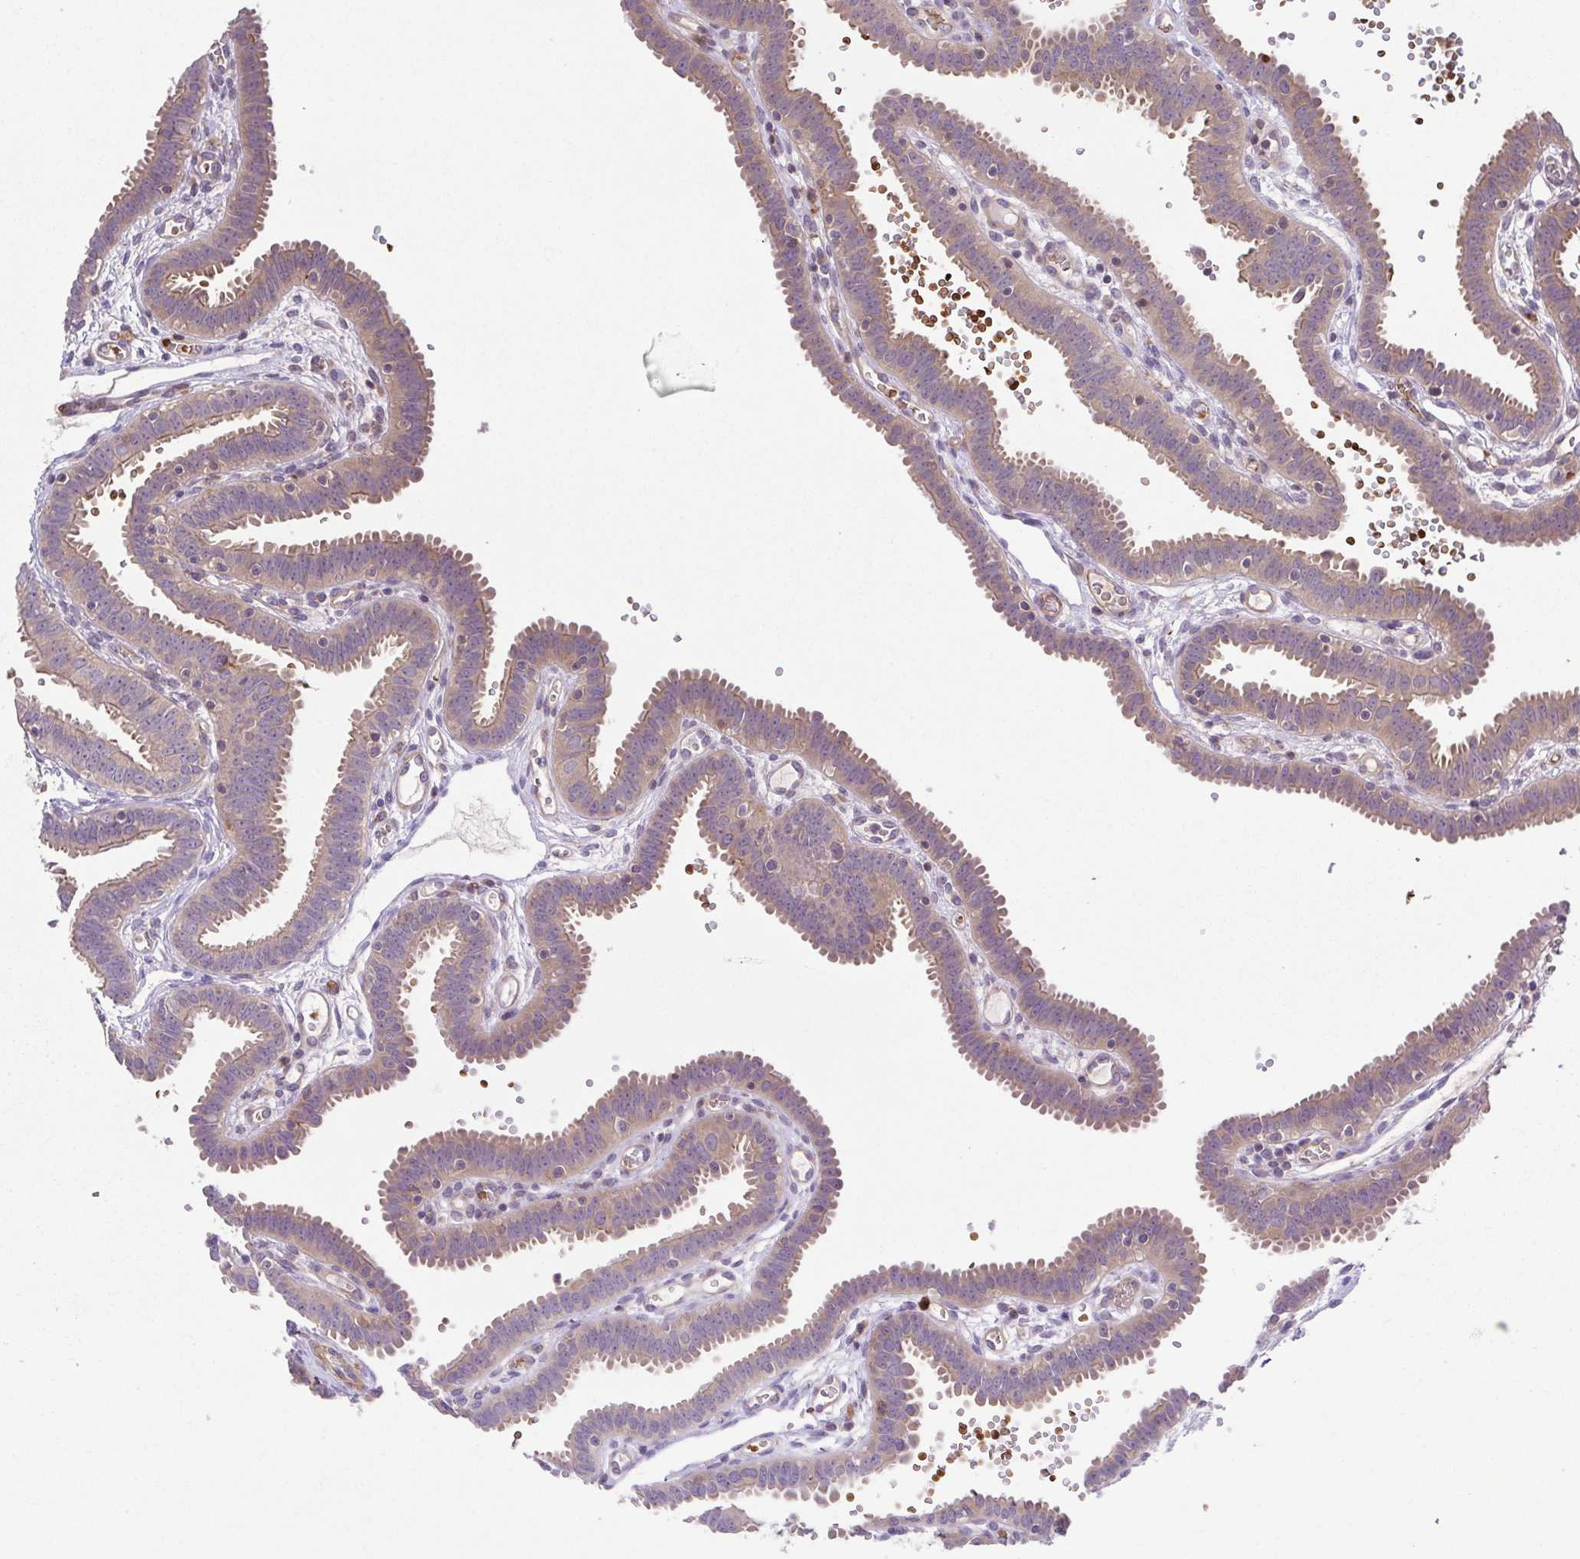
{"staining": {"intensity": "weak", "quantity": ">75%", "location": "cytoplasmic/membranous"}, "tissue": "fallopian tube", "cell_type": "Glandular cells", "image_type": "normal", "snomed": [{"axis": "morphology", "description": "Normal tissue, NOS"}, {"axis": "topography", "description": "Fallopian tube"}], "caption": "Fallopian tube stained with DAB (3,3'-diaminobenzidine) immunohistochemistry displays low levels of weak cytoplasmic/membranous positivity in about >75% of glandular cells. (Stains: DAB (3,3'-diaminobenzidine) in brown, nuclei in blue, Microscopy: brightfield microscopy at high magnification).", "gene": "IDE", "patient": {"sex": "female", "age": 37}}